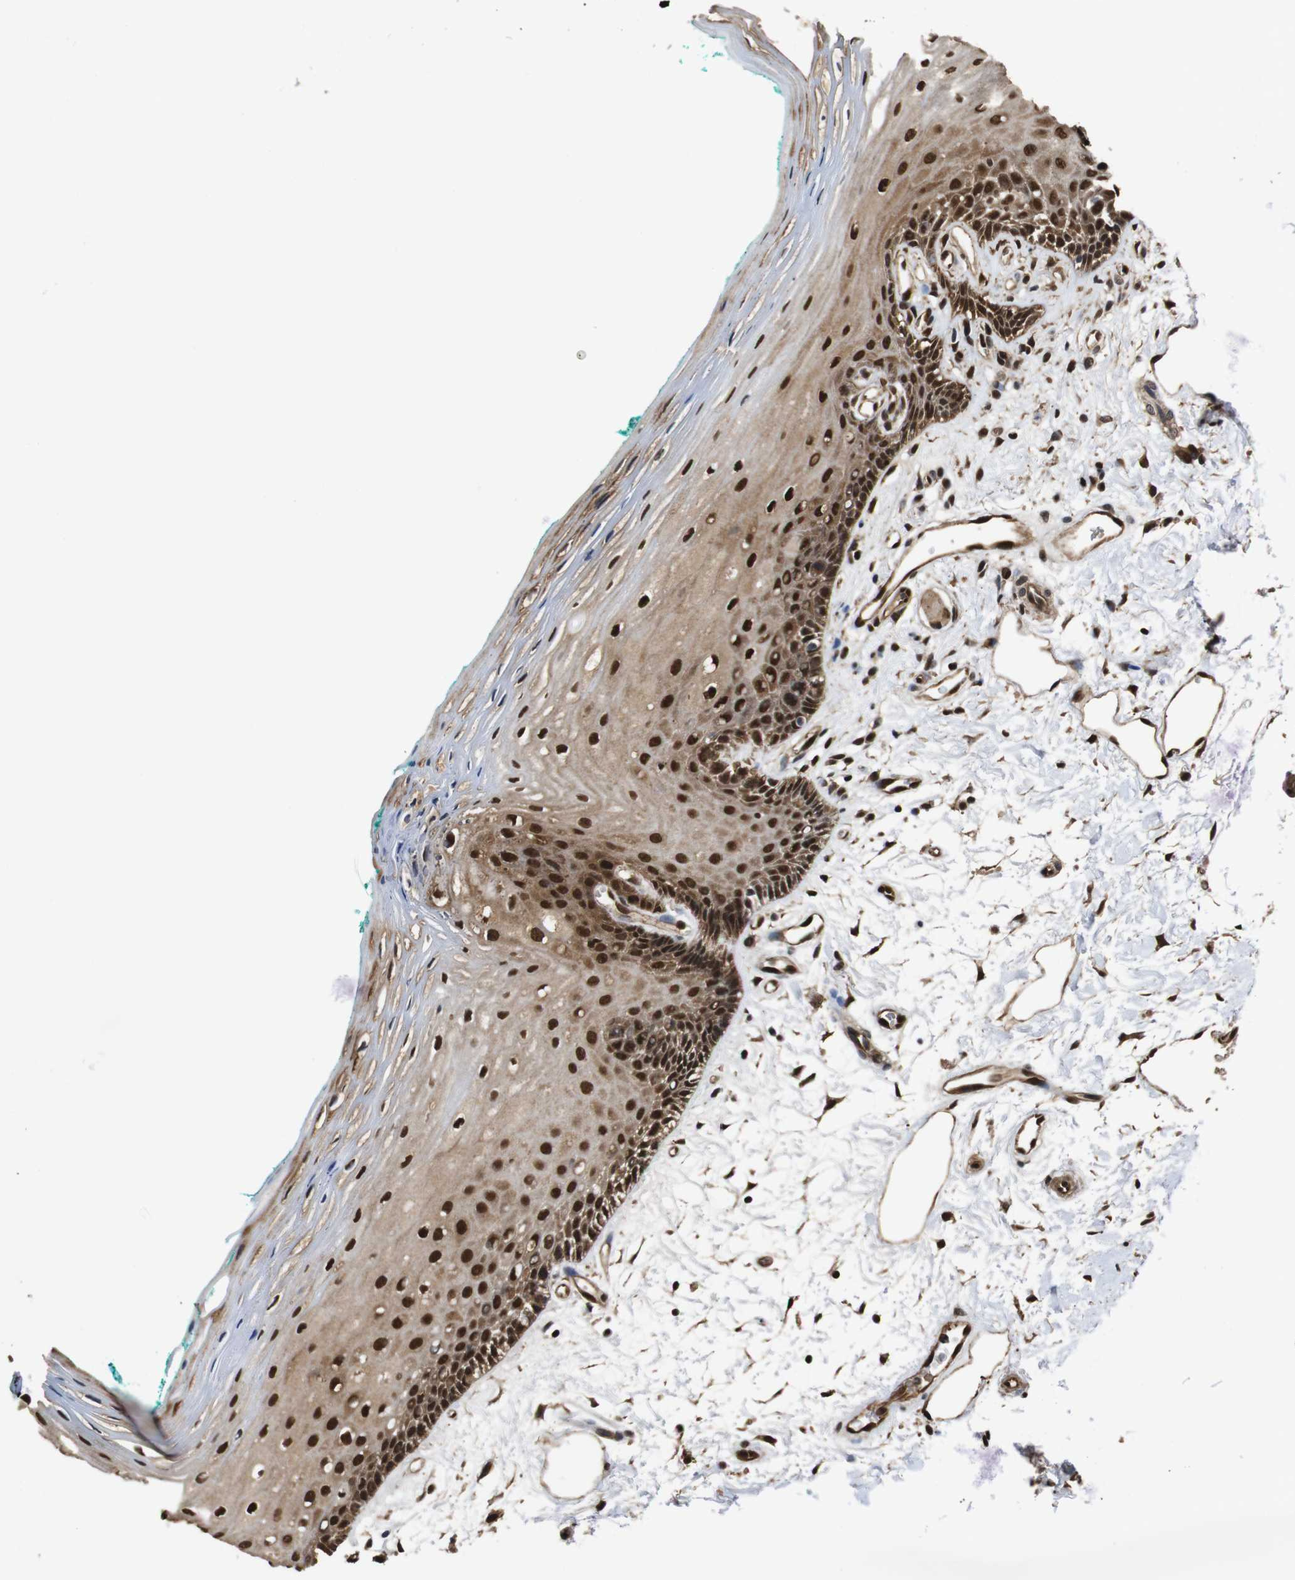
{"staining": {"intensity": "strong", "quantity": "25%-75%", "location": "cytoplasmic/membranous,nuclear"}, "tissue": "oral mucosa", "cell_type": "Squamous epithelial cells", "image_type": "normal", "snomed": [{"axis": "morphology", "description": "Normal tissue, NOS"}, {"axis": "topography", "description": "Skeletal muscle"}, {"axis": "topography", "description": "Oral tissue"}, {"axis": "topography", "description": "Peripheral nerve tissue"}], "caption": "Squamous epithelial cells display strong cytoplasmic/membranous,nuclear expression in about 25%-75% of cells in unremarkable oral mucosa. (DAB (3,3'-diaminobenzidine) IHC with brightfield microscopy, high magnification).", "gene": "VCP", "patient": {"sex": "female", "age": 84}}